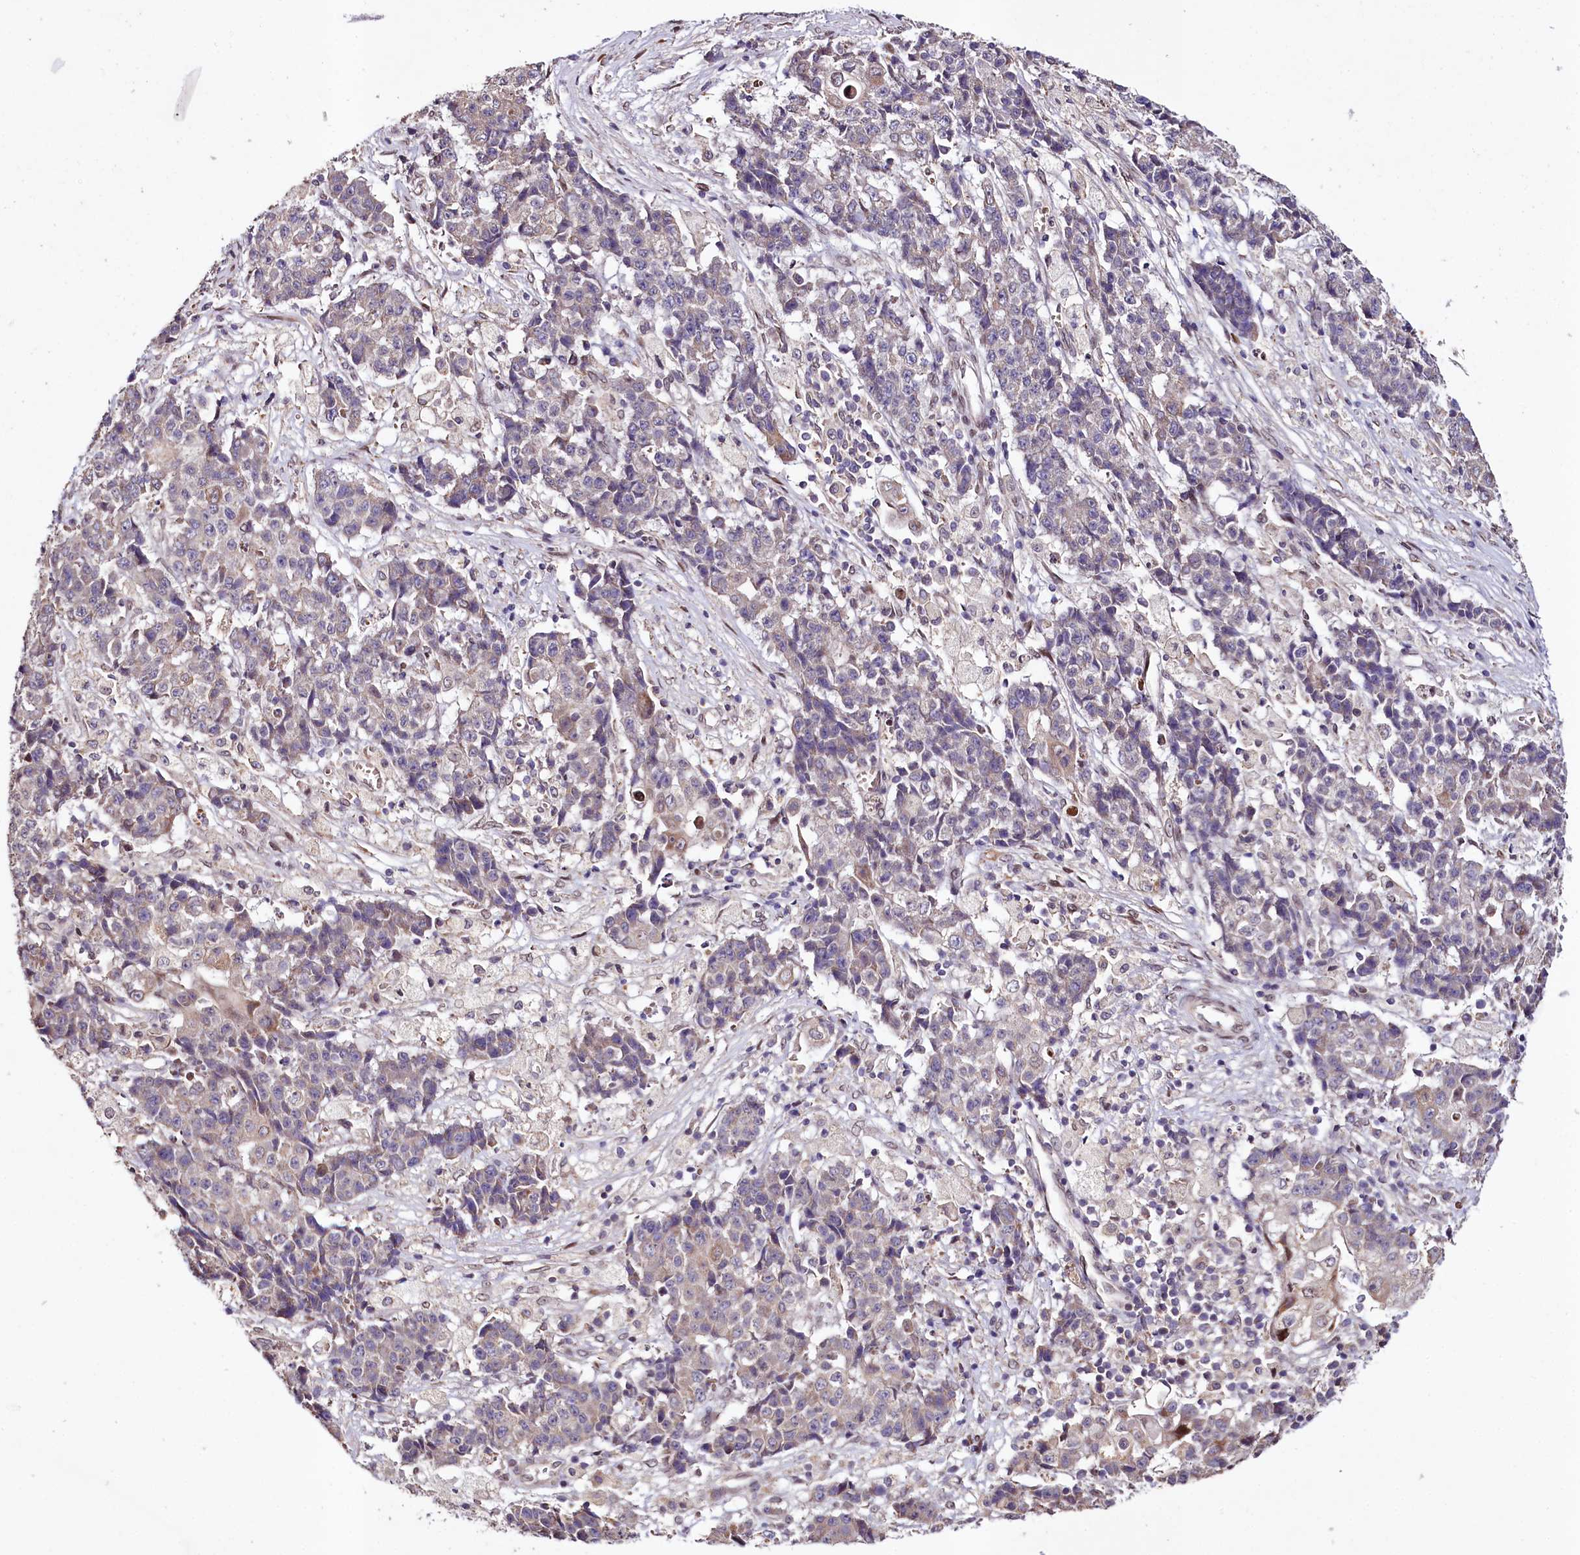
{"staining": {"intensity": "negative", "quantity": "none", "location": "none"}, "tissue": "ovarian cancer", "cell_type": "Tumor cells", "image_type": "cancer", "snomed": [{"axis": "morphology", "description": "Carcinoma, endometroid"}, {"axis": "topography", "description": "Ovary"}], "caption": "Tumor cells show no significant staining in ovarian cancer (endometroid carcinoma).", "gene": "ZNF226", "patient": {"sex": "female", "age": 42}}